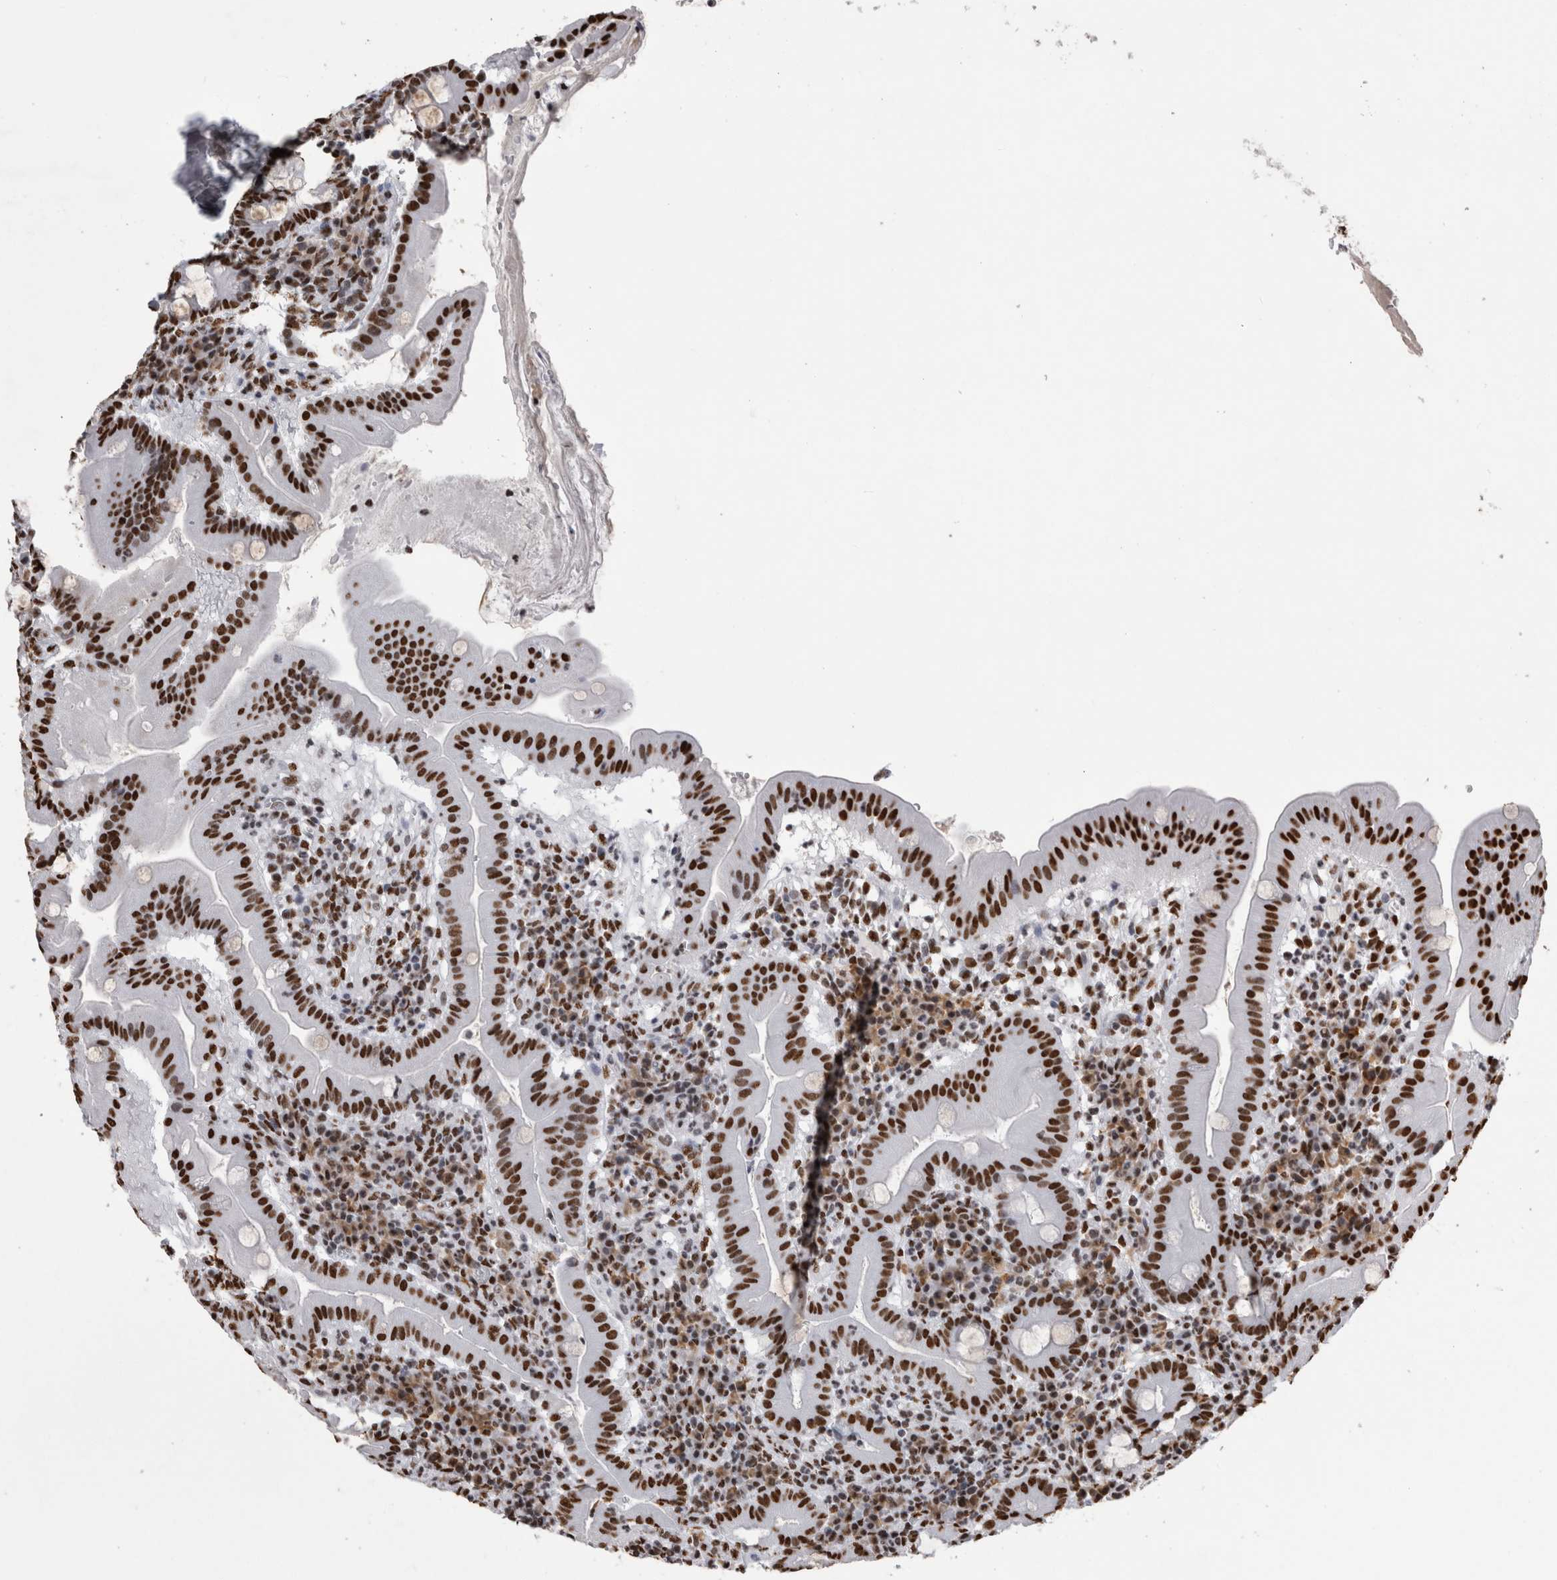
{"staining": {"intensity": "strong", "quantity": ">75%", "location": "nuclear"}, "tissue": "duodenum", "cell_type": "Glandular cells", "image_type": "normal", "snomed": [{"axis": "morphology", "description": "Normal tissue, NOS"}, {"axis": "topography", "description": "Duodenum"}], "caption": "Brown immunohistochemical staining in benign human duodenum shows strong nuclear positivity in about >75% of glandular cells. (Stains: DAB (3,3'-diaminobenzidine) in brown, nuclei in blue, Microscopy: brightfield microscopy at high magnification).", "gene": "ALPK3", "patient": {"sex": "male", "age": 50}}